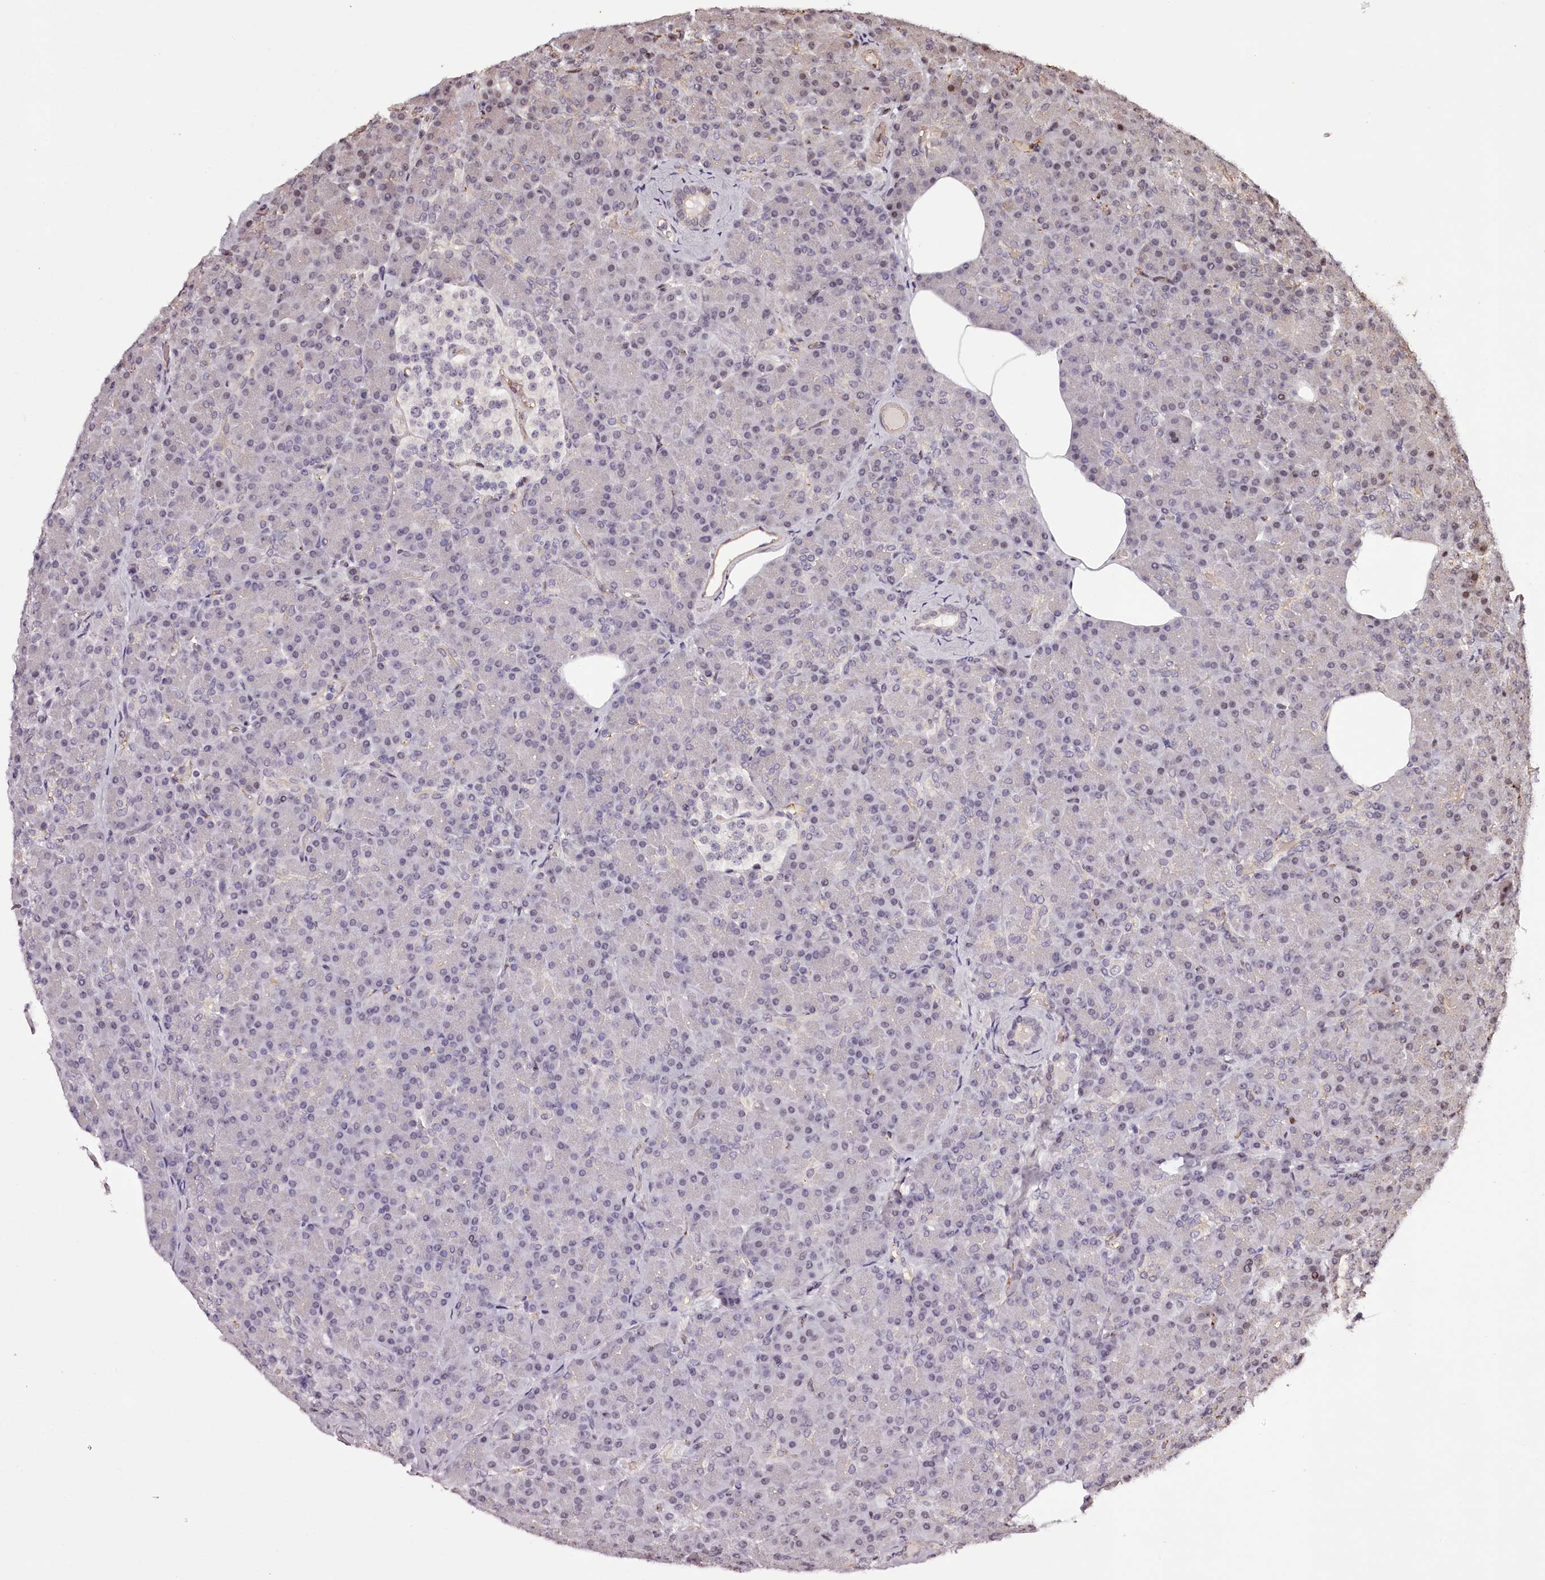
{"staining": {"intensity": "weak", "quantity": "<25%", "location": "nuclear"}, "tissue": "pancreas", "cell_type": "Exocrine glandular cells", "image_type": "normal", "snomed": [{"axis": "morphology", "description": "Normal tissue, NOS"}, {"axis": "topography", "description": "Pancreas"}], "caption": "Exocrine glandular cells show no significant staining in benign pancreas. (DAB IHC visualized using brightfield microscopy, high magnification).", "gene": "TTC33", "patient": {"sex": "female", "age": 43}}